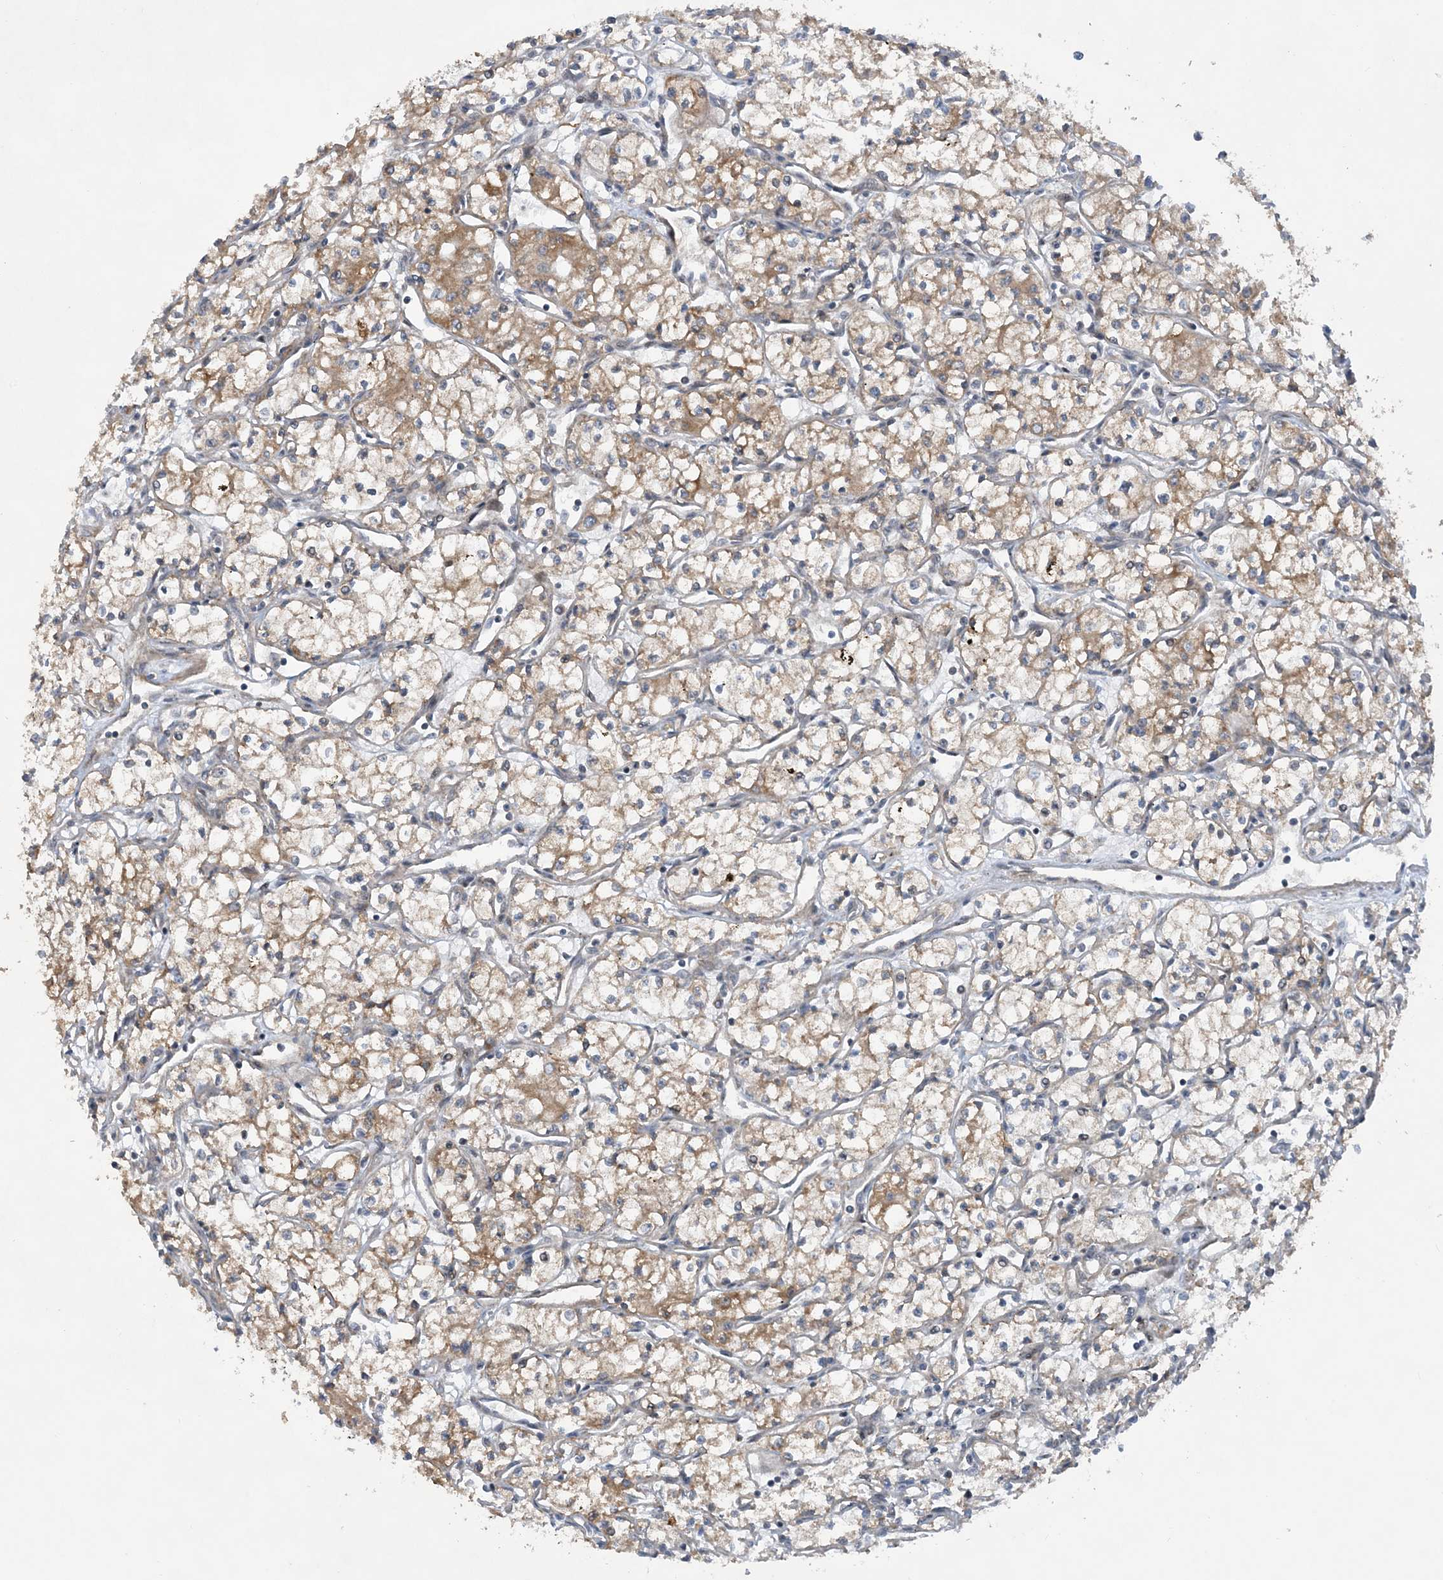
{"staining": {"intensity": "moderate", "quantity": "25%-75%", "location": "cytoplasmic/membranous"}, "tissue": "renal cancer", "cell_type": "Tumor cells", "image_type": "cancer", "snomed": [{"axis": "morphology", "description": "Adenocarcinoma, NOS"}, {"axis": "topography", "description": "Kidney"}], "caption": "Renal cancer tissue reveals moderate cytoplasmic/membranous staining in approximately 25%-75% of tumor cells, visualized by immunohistochemistry.", "gene": "HEMK1", "patient": {"sex": "male", "age": 59}}